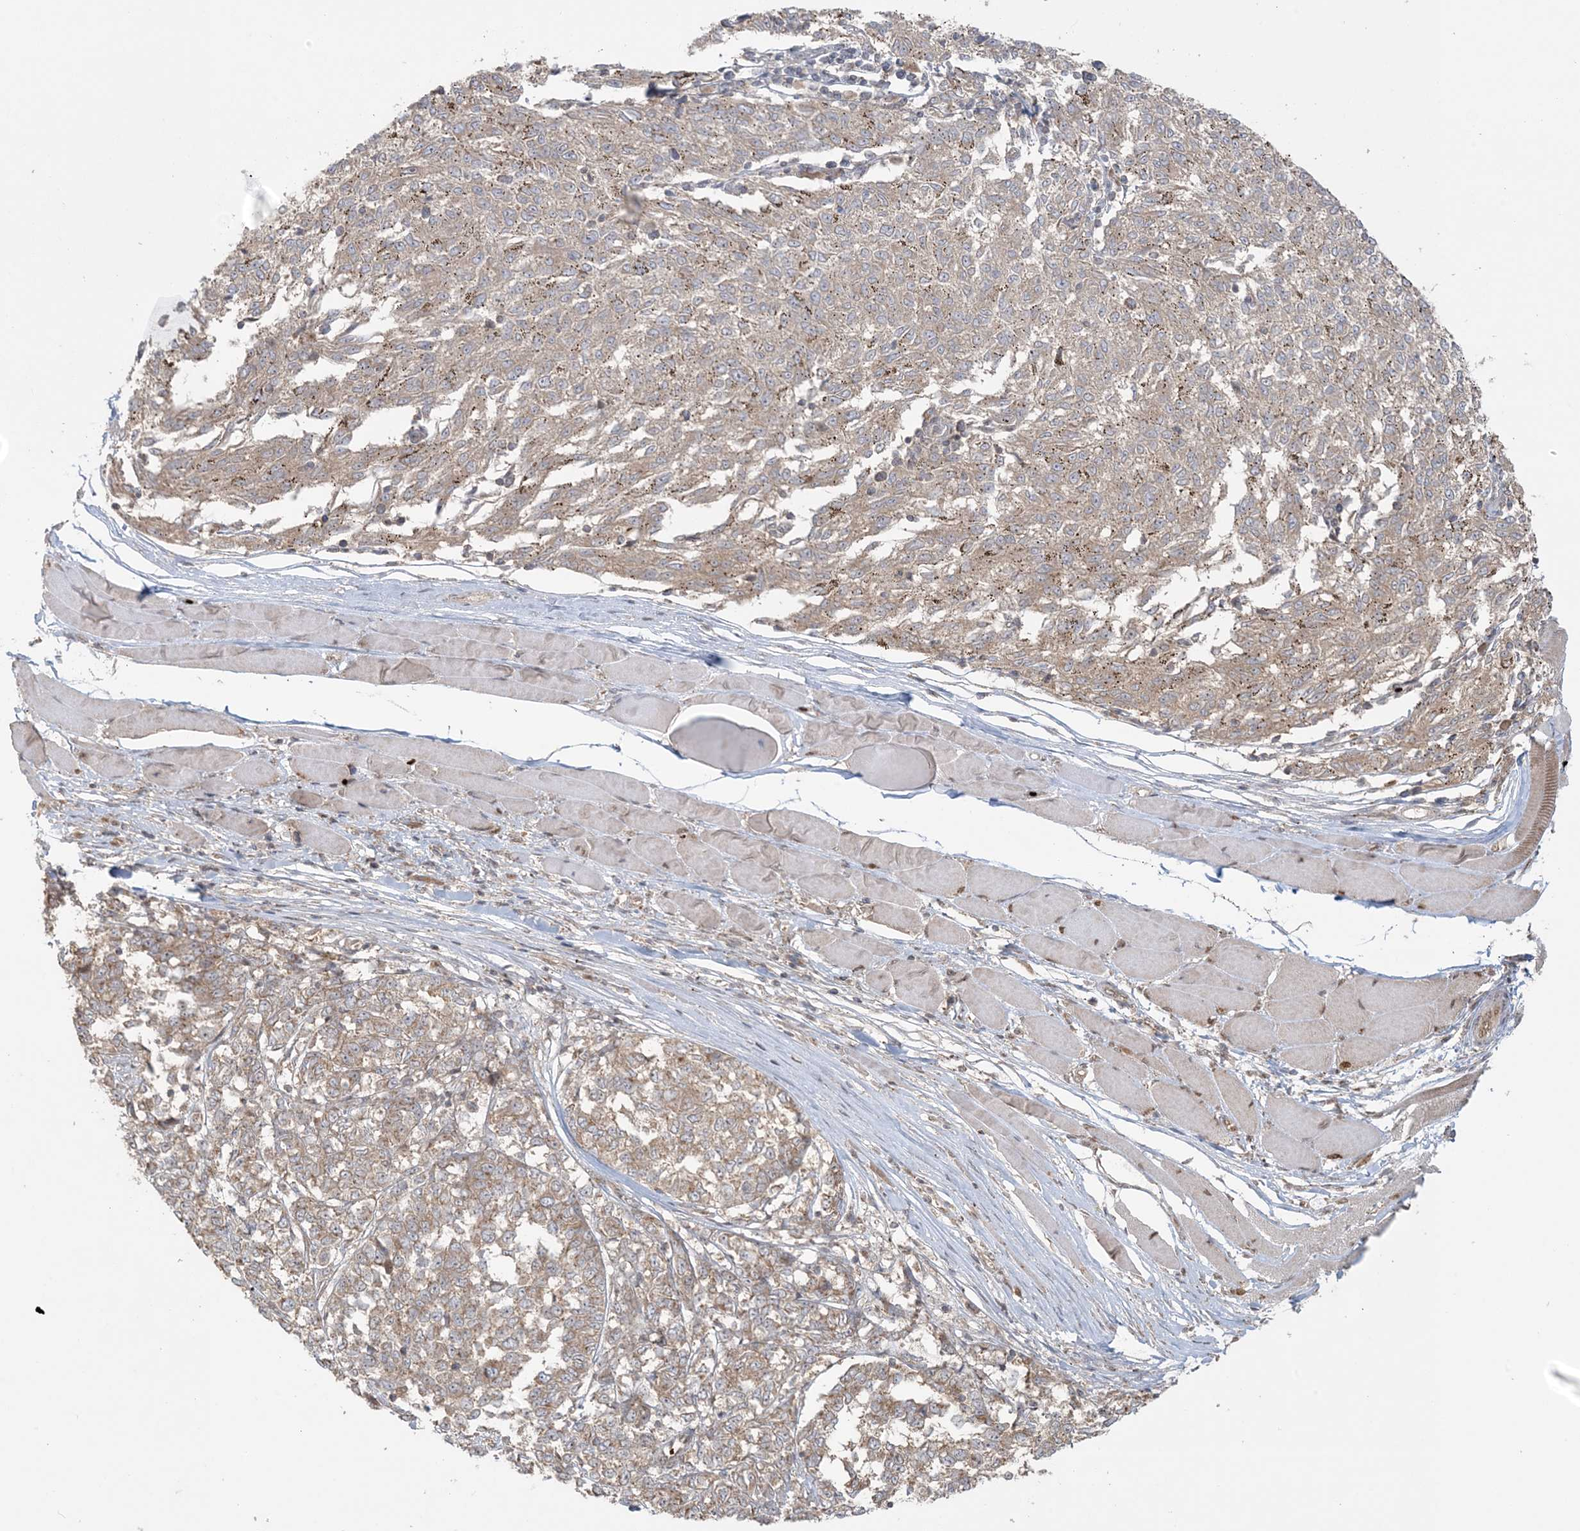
{"staining": {"intensity": "weak", "quantity": "25%-75%", "location": "cytoplasmic/membranous"}, "tissue": "melanoma", "cell_type": "Tumor cells", "image_type": "cancer", "snomed": [{"axis": "morphology", "description": "Malignant melanoma, NOS"}, {"axis": "topography", "description": "Skin"}], "caption": "A histopathology image of human melanoma stained for a protein shows weak cytoplasmic/membranous brown staining in tumor cells. Nuclei are stained in blue.", "gene": "ABCF3", "patient": {"sex": "female", "age": 72}}